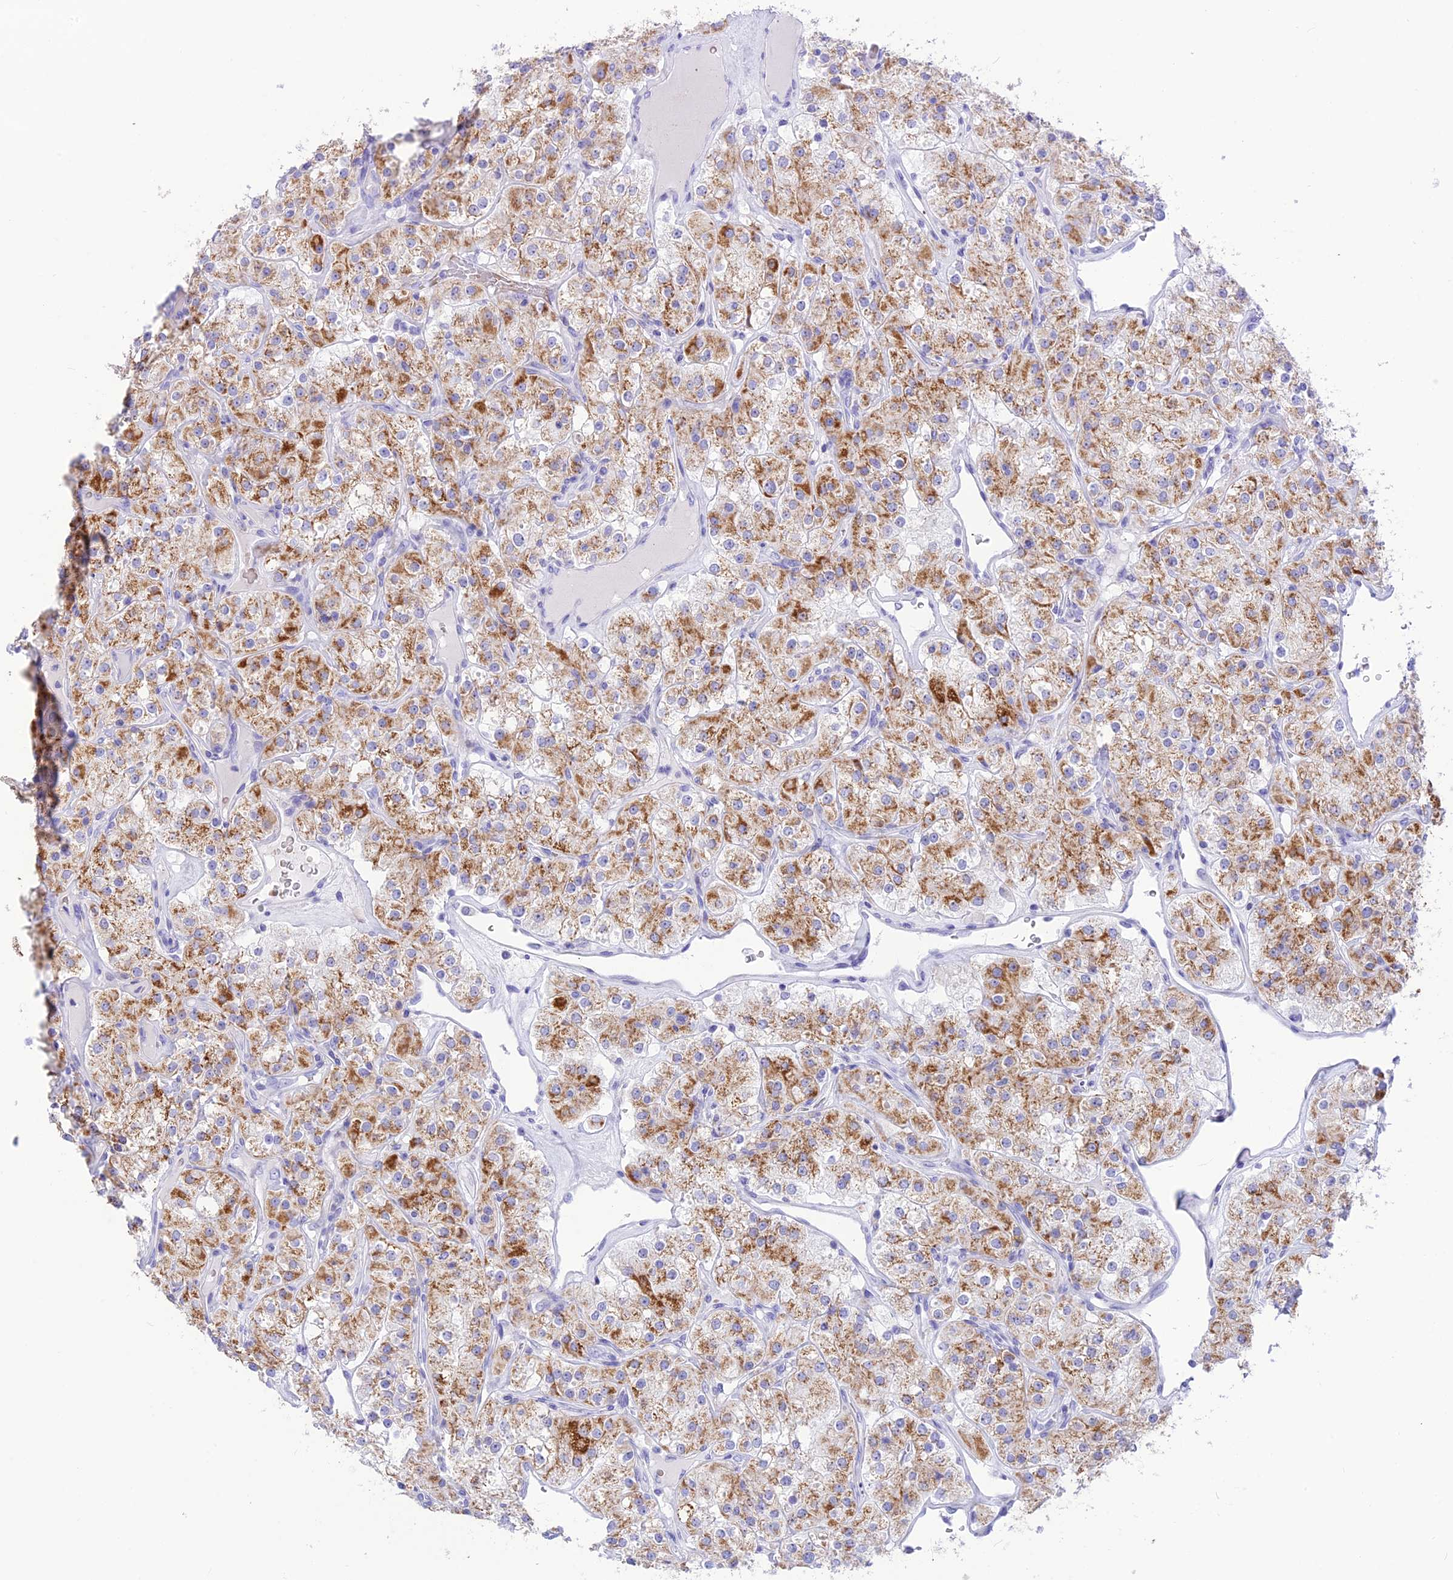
{"staining": {"intensity": "strong", "quantity": "25%-75%", "location": "cytoplasmic/membranous"}, "tissue": "renal cancer", "cell_type": "Tumor cells", "image_type": "cancer", "snomed": [{"axis": "morphology", "description": "Adenocarcinoma, NOS"}, {"axis": "topography", "description": "Kidney"}], "caption": "Renal cancer stained with DAB immunohistochemistry exhibits high levels of strong cytoplasmic/membranous staining in about 25%-75% of tumor cells. The staining is performed using DAB brown chromogen to label protein expression. The nuclei are counter-stained blue using hematoxylin.", "gene": "GLYATL1", "patient": {"sex": "male", "age": 77}}